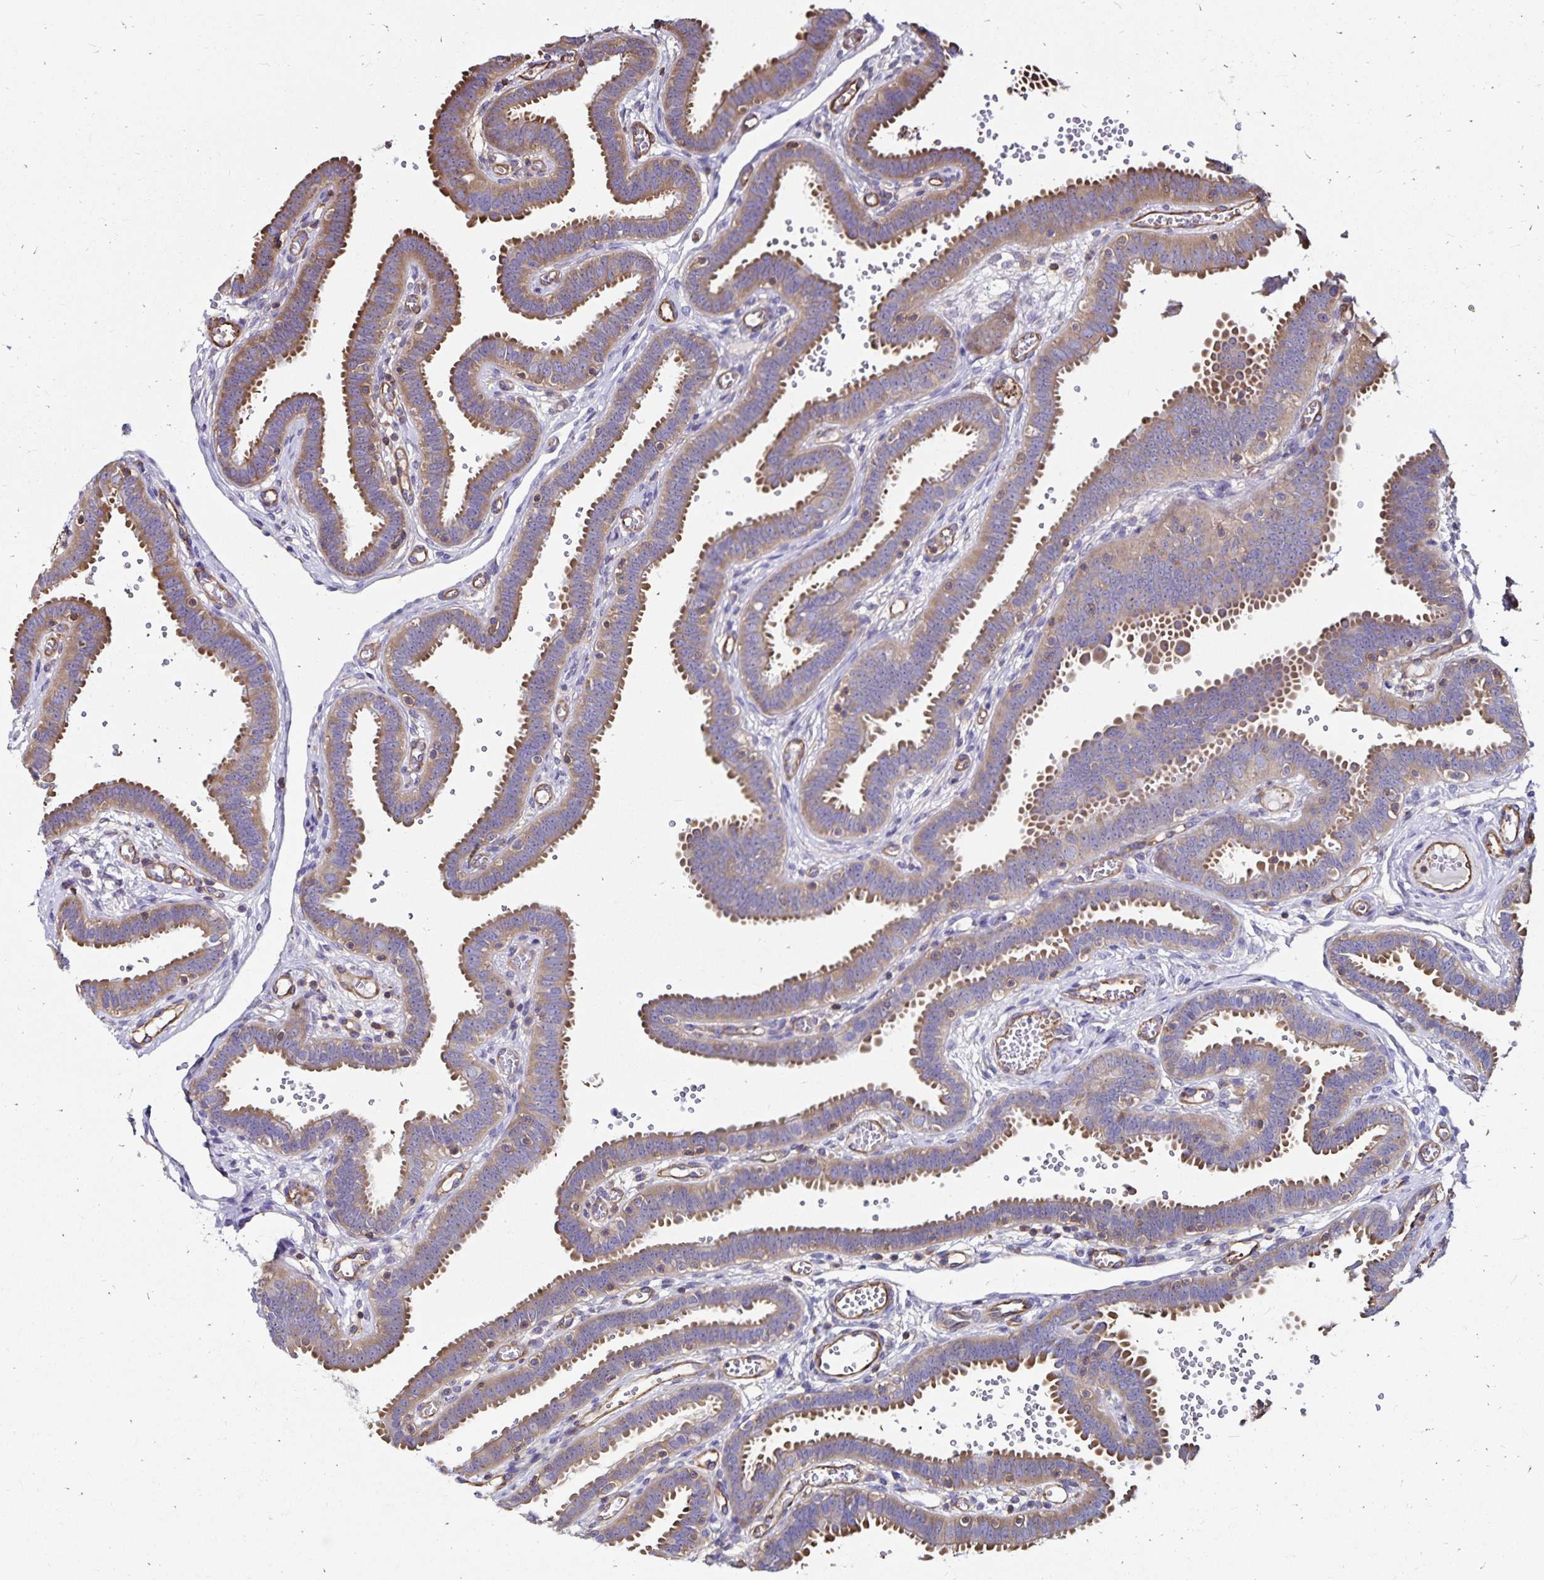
{"staining": {"intensity": "moderate", "quantity": ">75%", "location": "cytoplasmic/membranous"}, "tissue": "fallopian tube", "cell_type": "Glandular cells", "image_type": "normal", "snomed": [{"axis": "morphology", "description": "Normal tissue, NOS"}, {"axis": "topography", "description": "Fallopian tube"}], "caption": "A brown stain highlights moderate cytoplasmic/membranous positivity of a protein in glandular cells of benign fallopian tube.", "gene": "RPRML", "patient": {"sex": "female", "age": 37}}